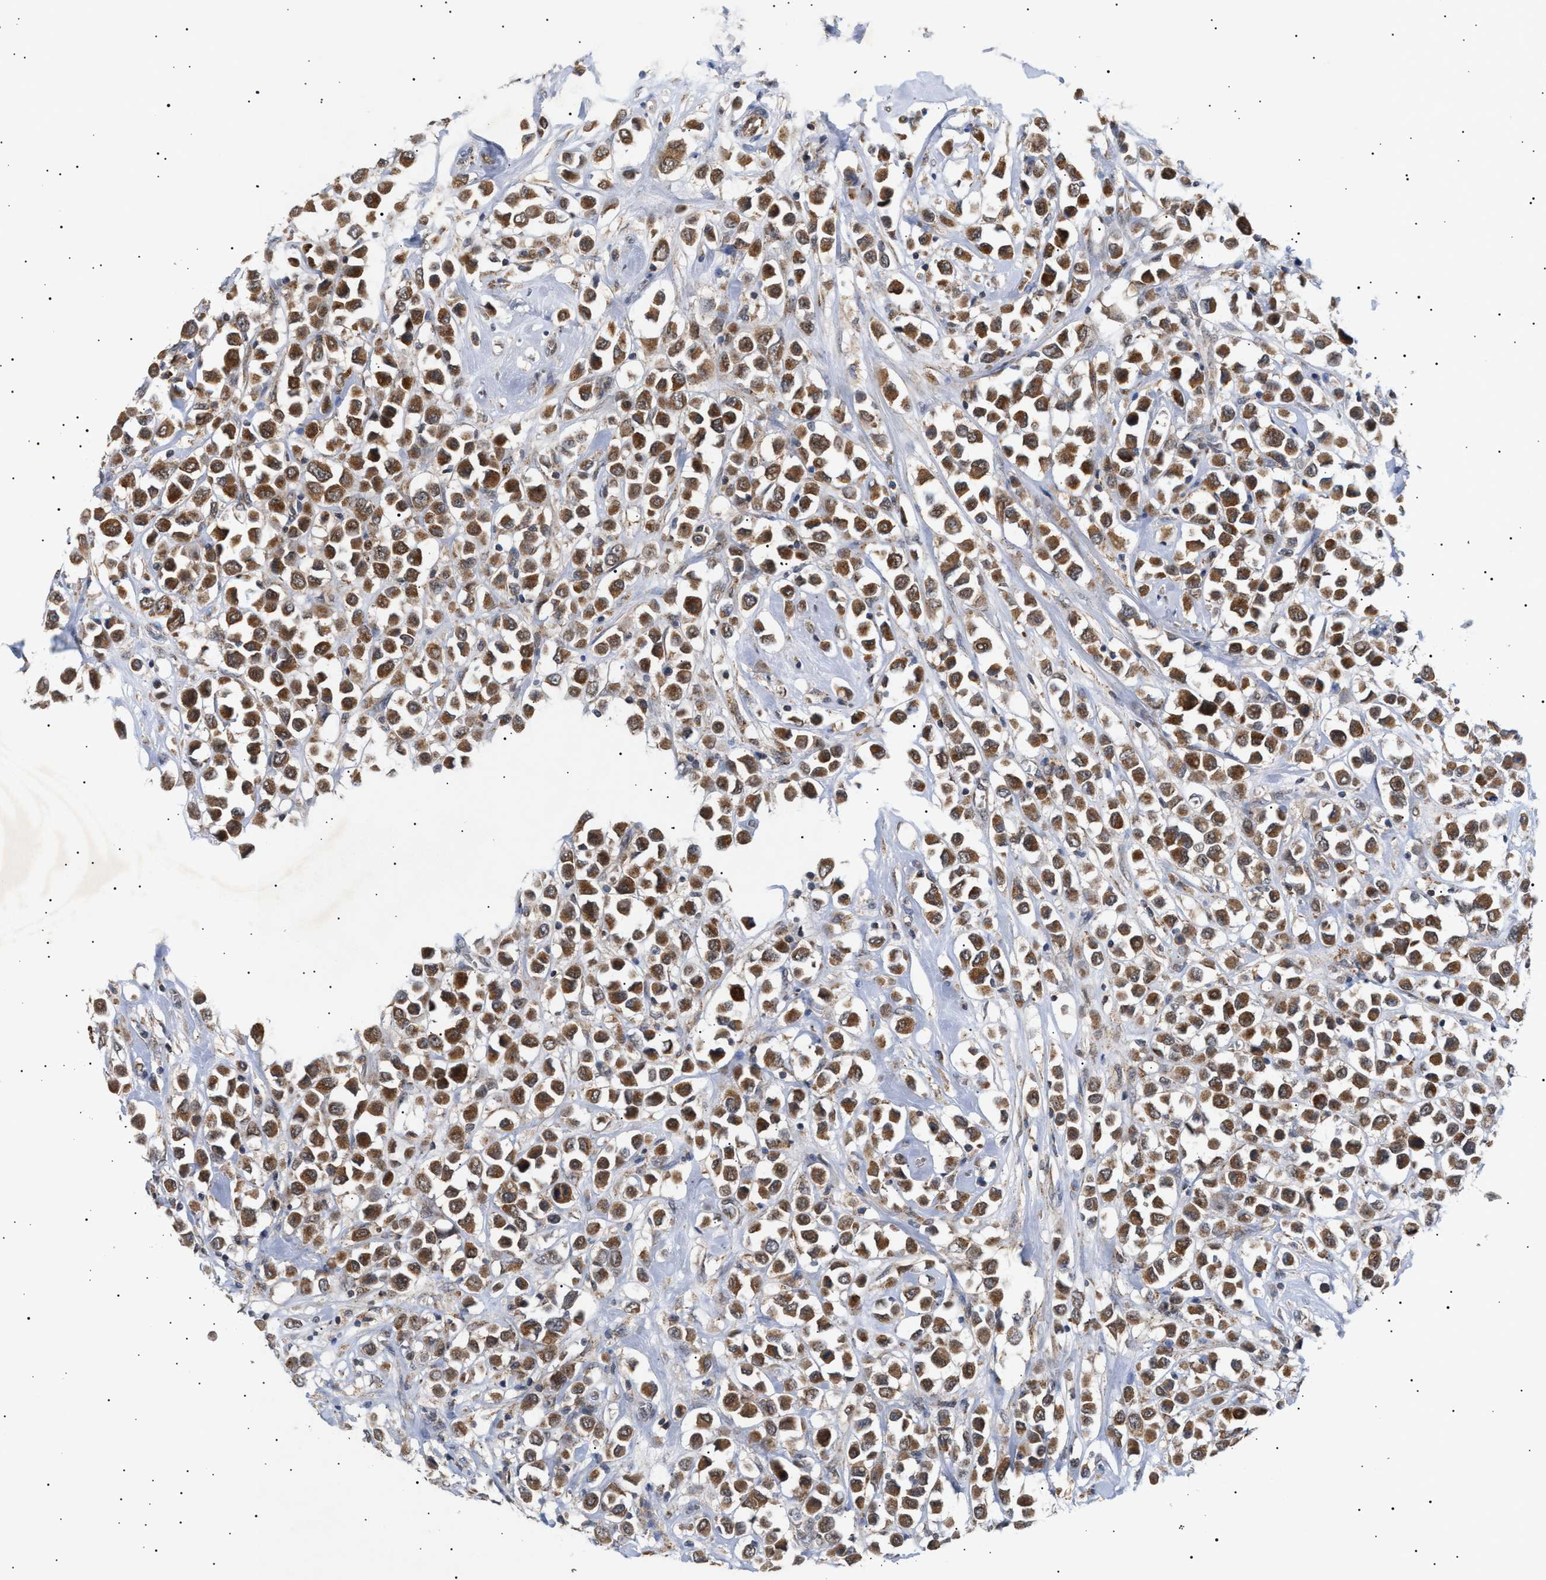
{"staining": {"intensity": "moderate", "quantity": ">75%", "location": "cytoplasmic/membranous"}, "tissue": "breast cancer", "cell_type": "Tumor cells", "image_type": "cancer", "snomed": [{"axis": "morphology", "description": "Duct carcinoma"}, {"axis": "topography", "description": "Breast"}], "caption": "Breast intraductal carcinoma was stained to show a protein in brown. There is medium levels of moderate cytoplasmic/membranous staining in approximately >75% of tumor cells.", "gene": "SIRT5", "patient": {"sex": "female", "age": 61}}